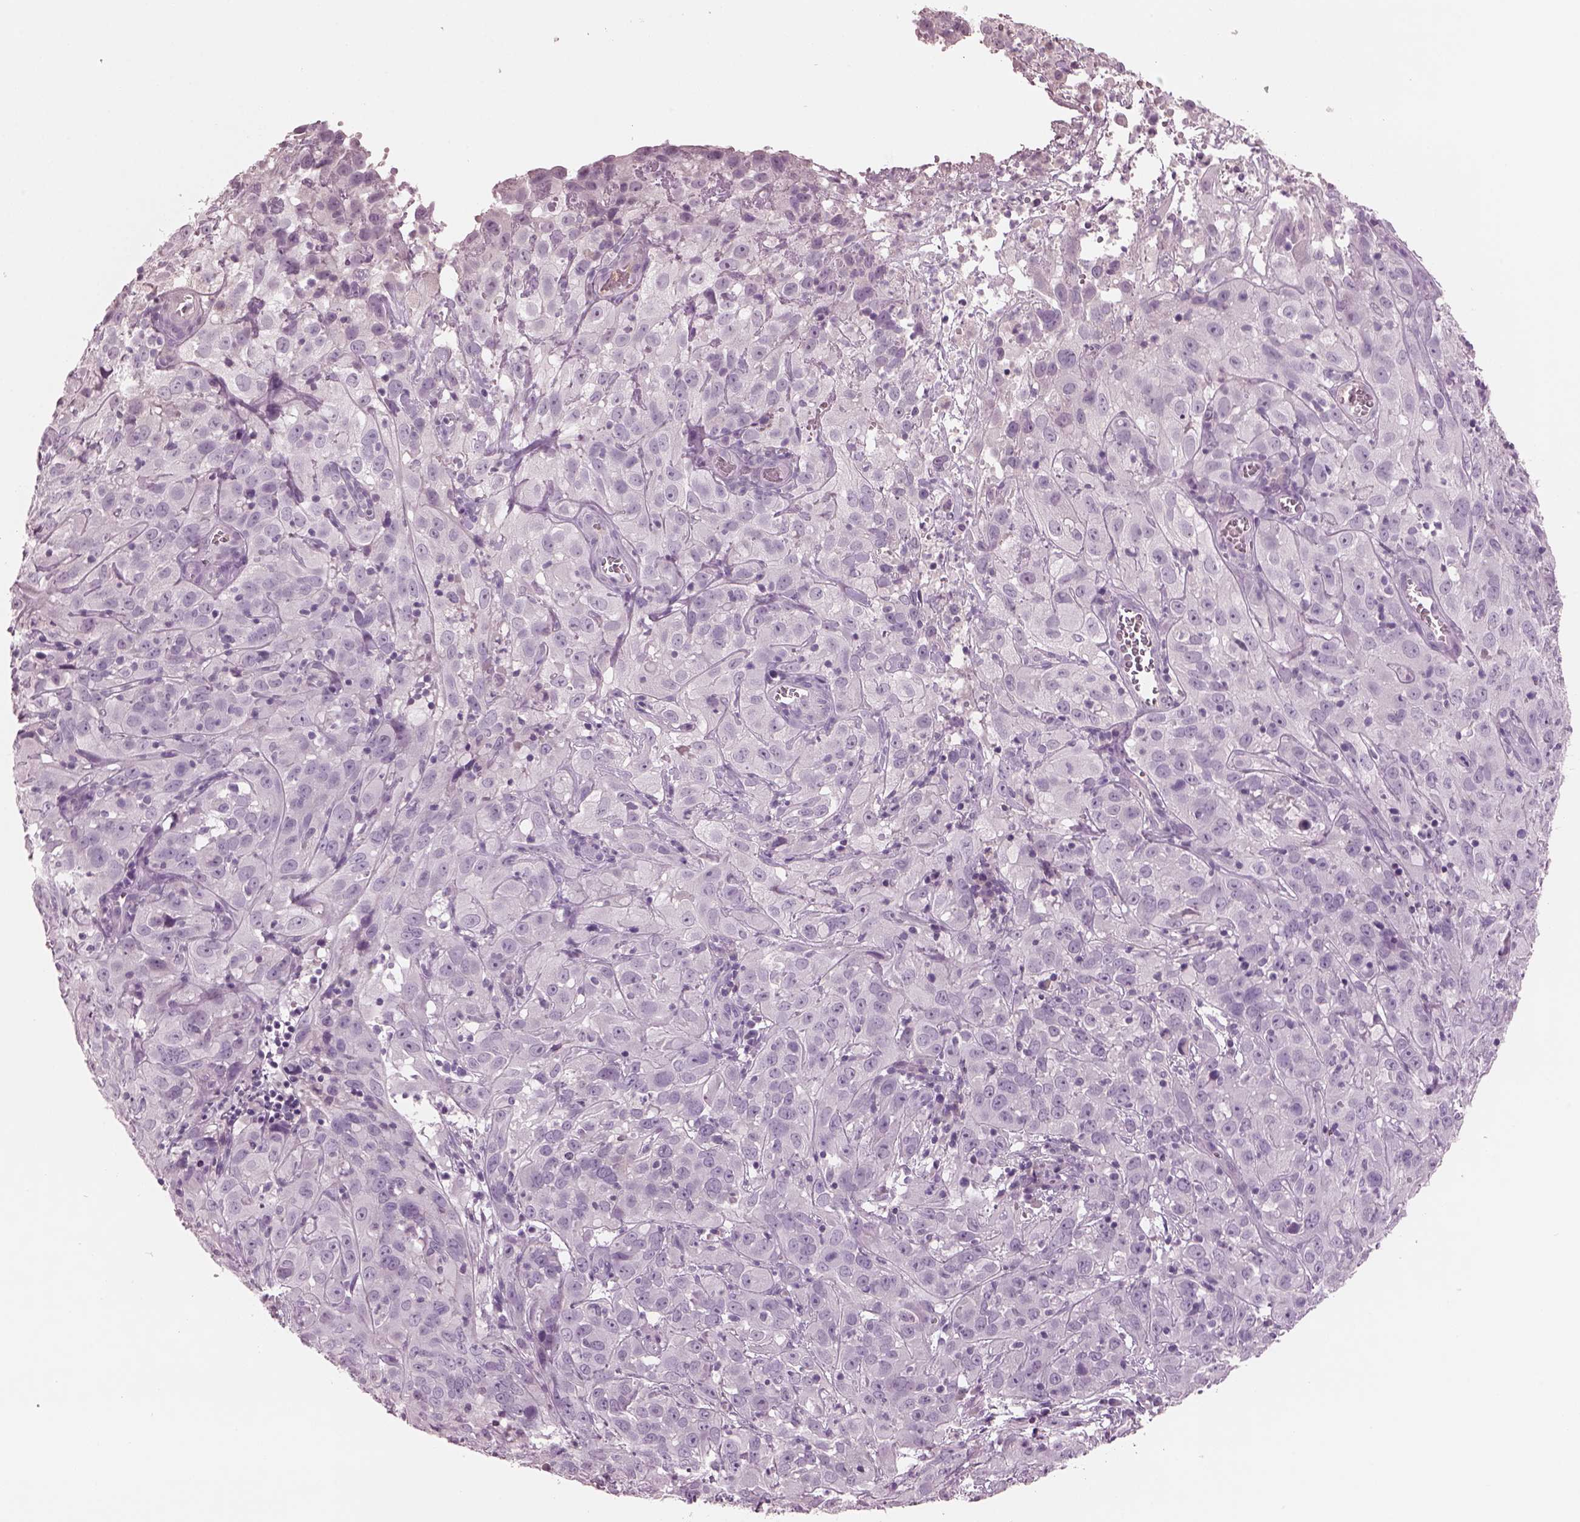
{"staining": {"intensity": "negative", "quantity": "none", "location": "none"}, "tissue": "cervical cancer", "cell_type": "Tumor cells", "image_type": "cancer", "snomed": [{"axis": "morphology", "description": "Squamous cell carcinoma, NOS"}, {"axis": "topography", "description": "Cervix"}], "caption": "This is a micrograph of immunohistochemistry staining of cervical cancer (squamous cell carcinoma), which shows no expression in tumor cells.", "gene": "PACRG", "patient": {"sex": "female", "age": 32}}